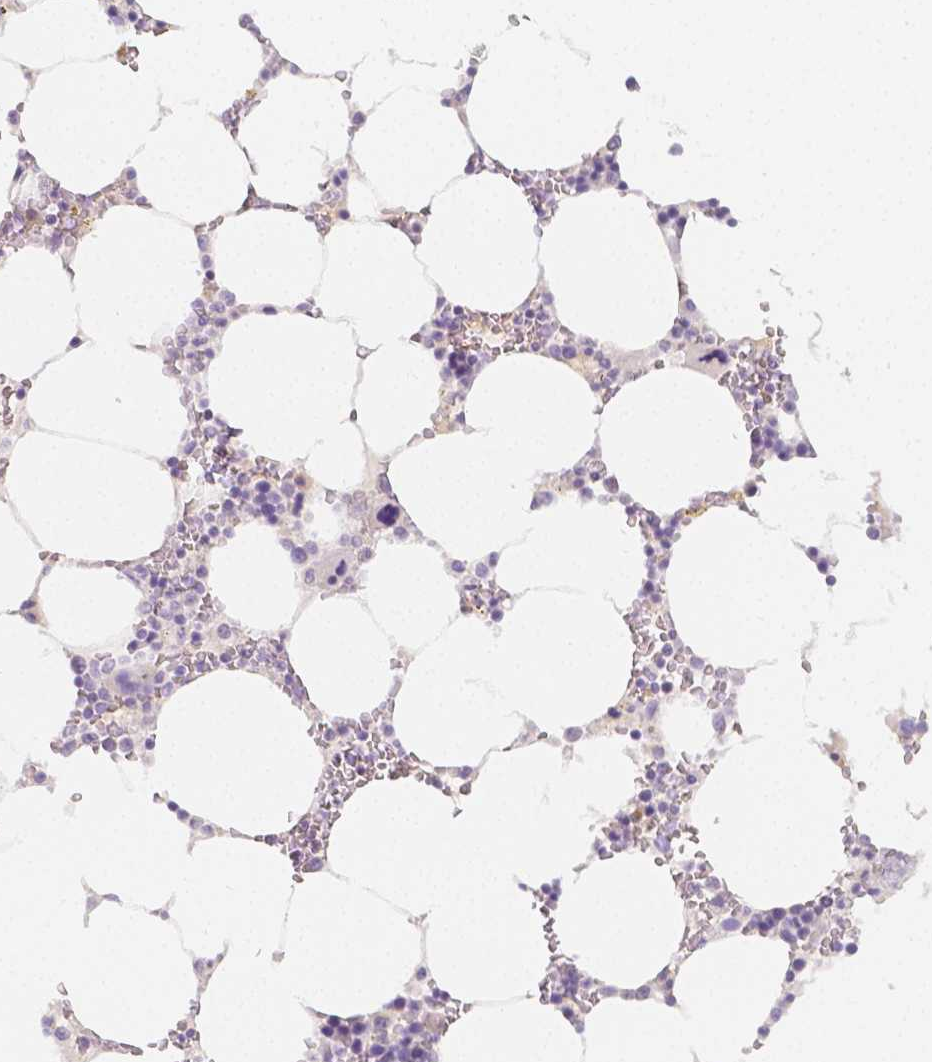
{"staining": {"intensity": "negative", "quantity": "none", "location": "none"}, "tissue": "bone marrow", "cell_type": "Hematopoietic cells", "image_type": "normal", "snomed": [{"axis": "morphology", "description": "Normal tissue, NOS"}, {"axis": "topography", "description": "Bone marrow"}], "caption": "This is an immunohistochemistry (IHC) micrograph of normal bone marrow. There is no staining in hematopoietic cells.", "gene": "BATF", "patient": {"sex": "male", "age": 64}}